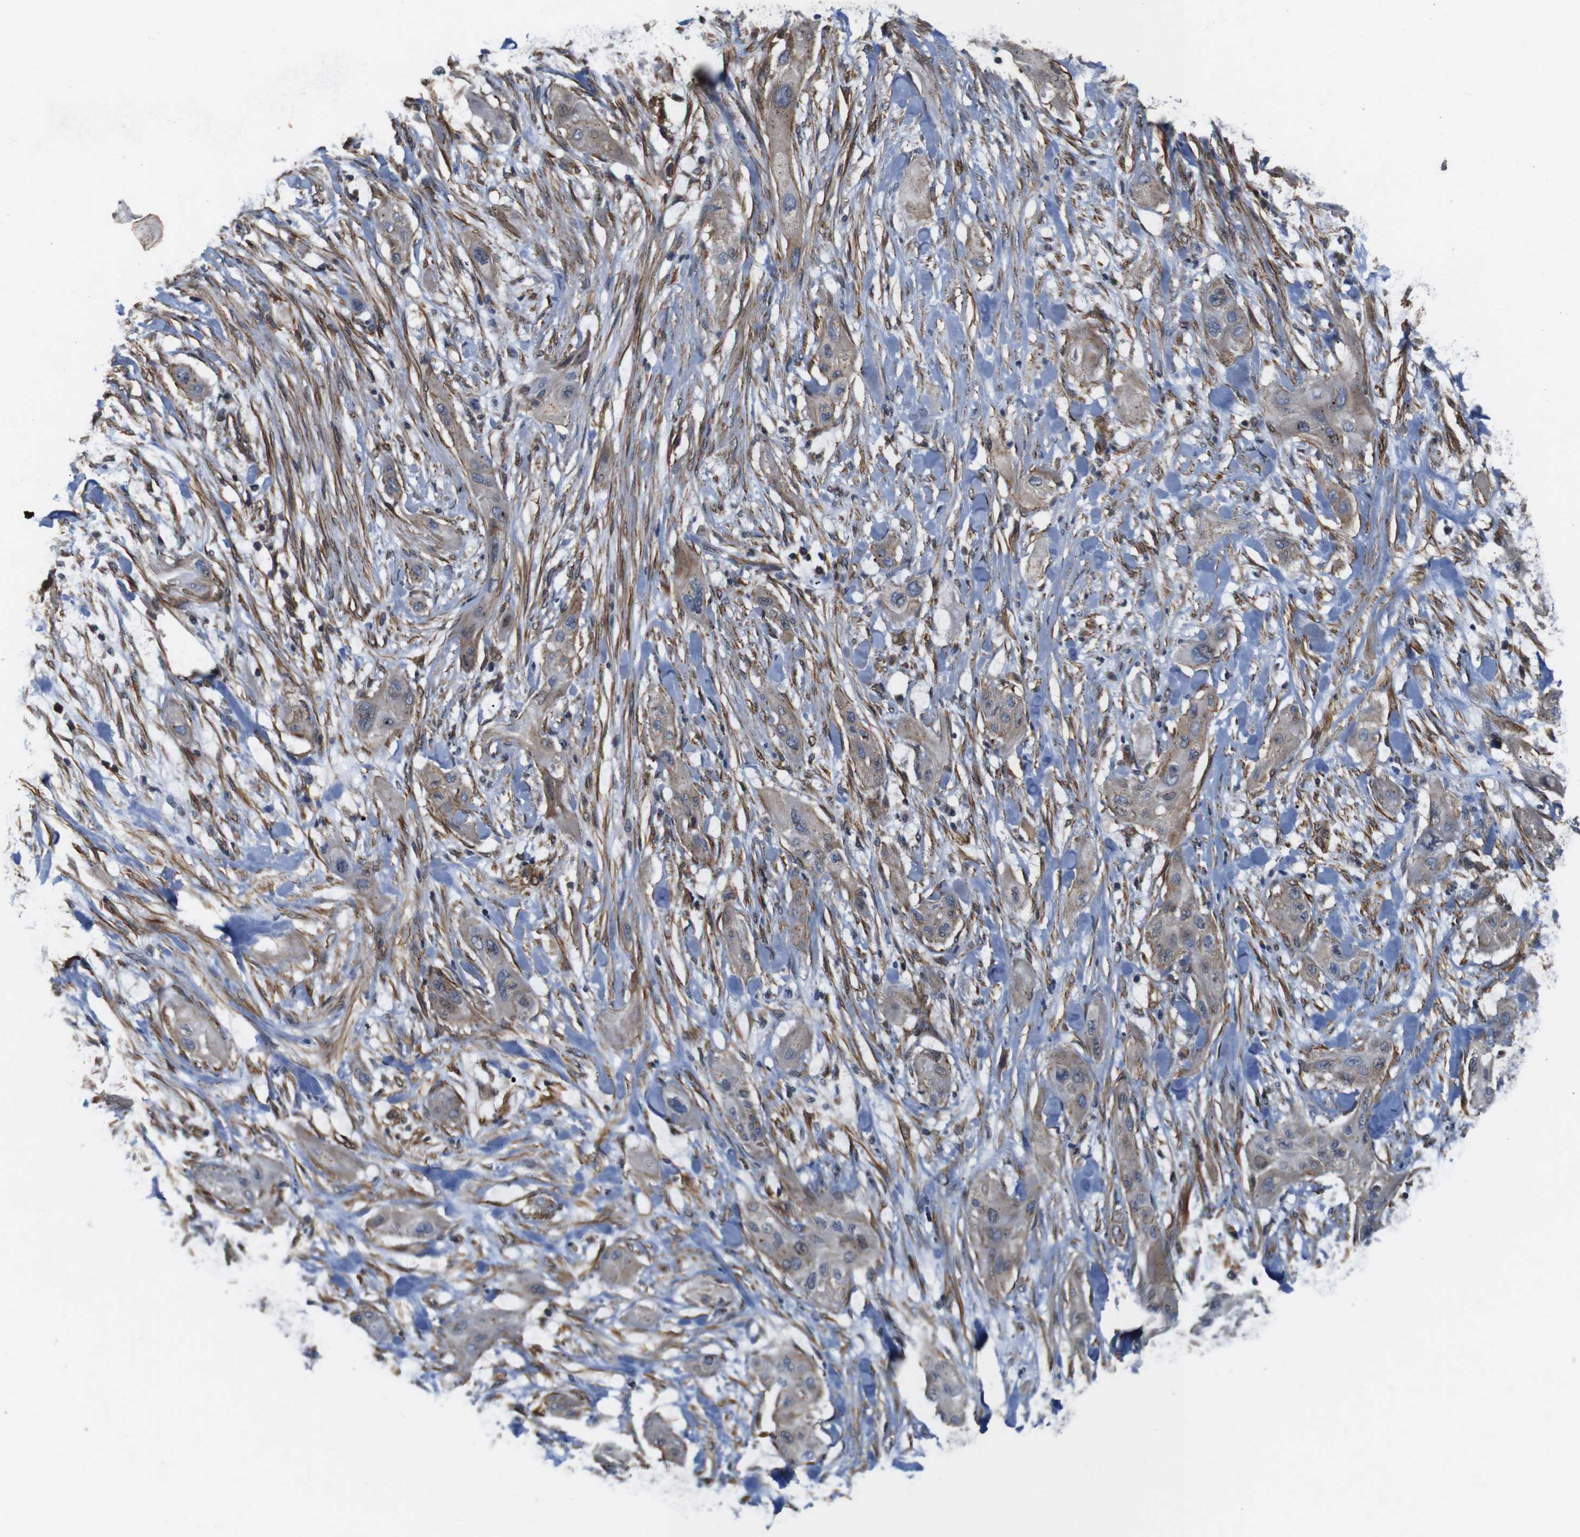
{"staining": {"intensity": "weak", "quantity": ">75%", "location": "cytoplasmic/membranous"}, "tissue": "lung cancer", "cell_type": "Tumor cells", "image_type": "cancer", "snomed": [{"axis": "morphology", "description": "Squamous cell carcinoma, NOS"}, {"axis": "topography", "description": "Lung"}], "caption": "Lung cancer tissue demonstrates weak cytoplasmic/membranous expression in approximately >75% of tumor cells The staining was performed using DAB to visualize the protein expression in brown, while the nuclei were stained in blue with hematoxylin (Magnification: 20x).", "gene": "GGT7", "patient": {"sex": "female", "age": 47}}